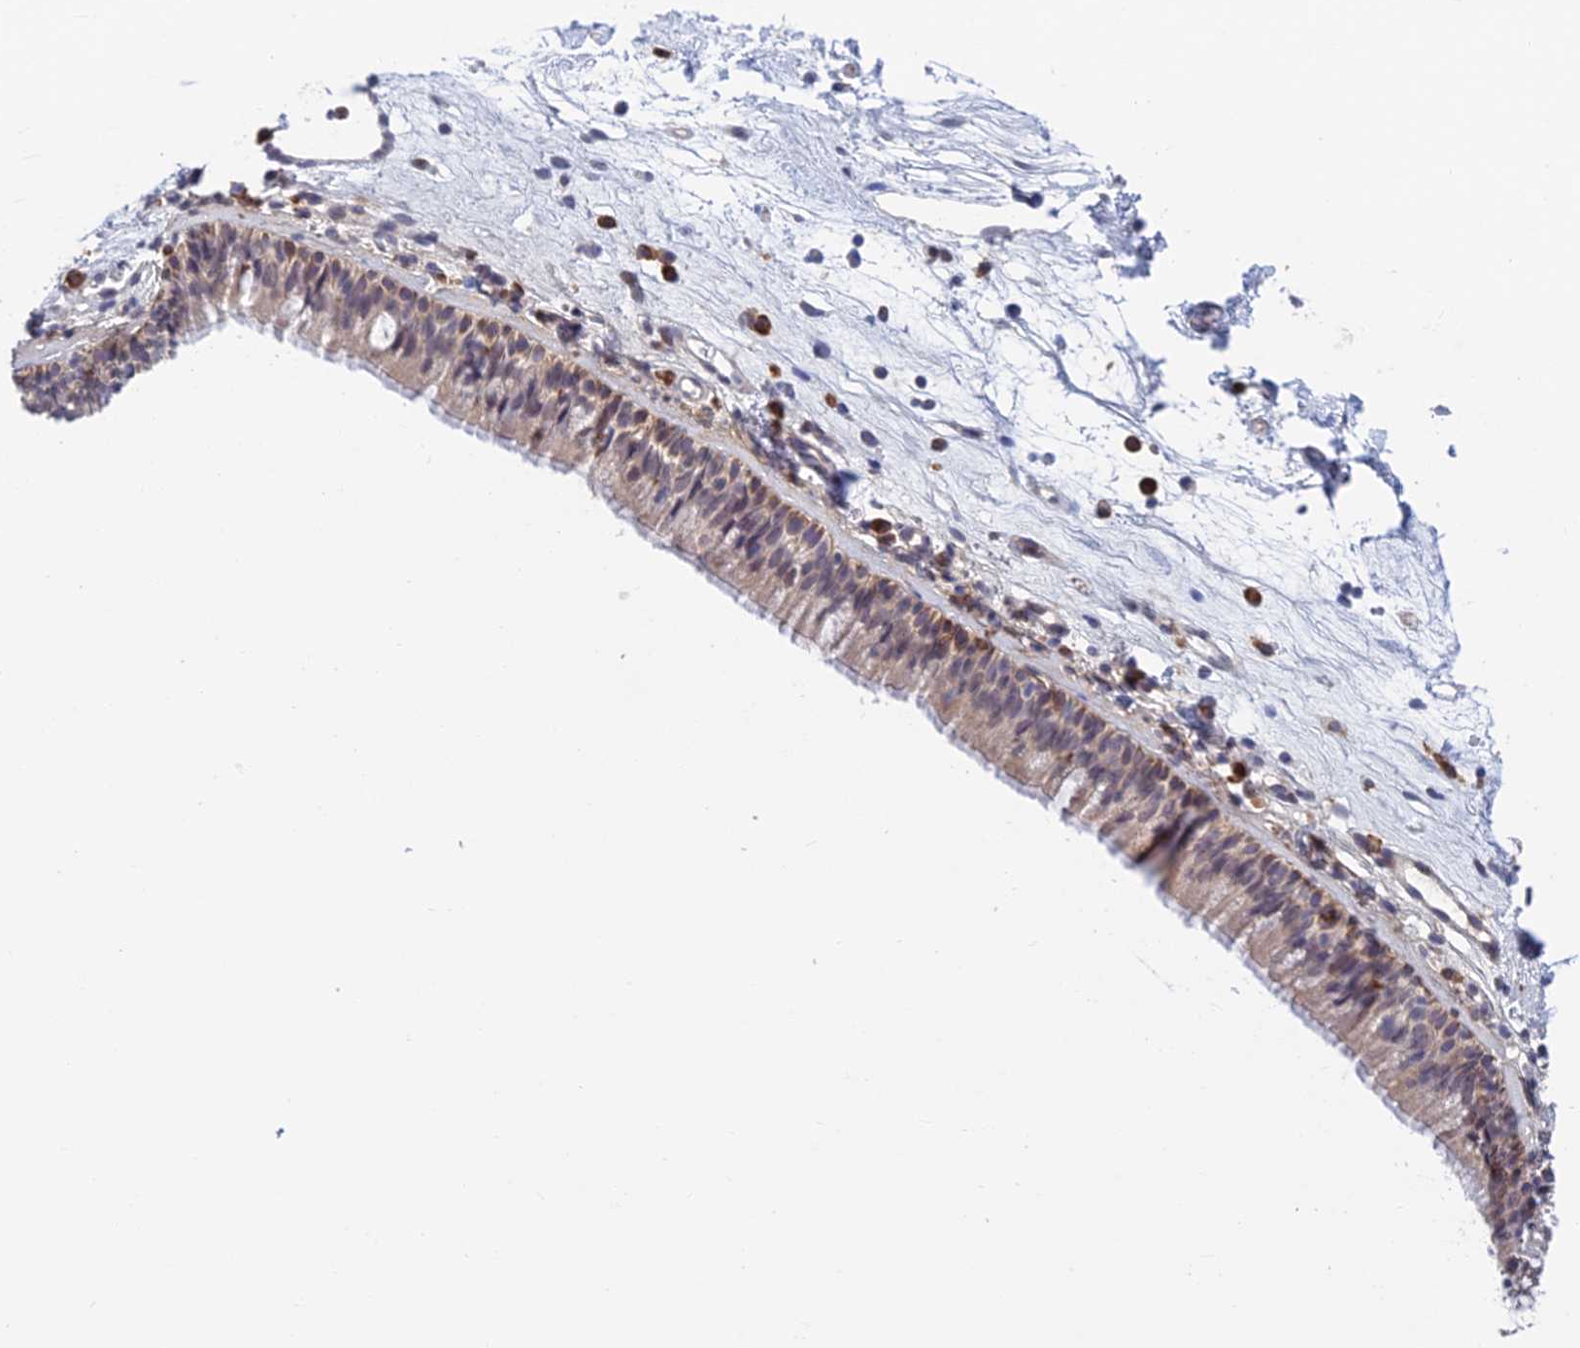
{"staining": {"intensity": "moderate", "quantity": "<25%", "location": "cytoplasmic/membranous,nuclear"}, "tissue": "nasopharynx", "cell_type": "Respiratory epithelial cells", "image_type": "normal", "snomed": [{"axis": "morphology", "description": "Normal tissue, NOS"}, {"axis": "morphology", "description": "Inflammation, NOS"}, {"axis": "morphology", "description": "Malignant melanoma, Metastatic site"}, {"axis": "topography", "description": "Nasopharynx"}], "caption": "This histopathology image demonstrates immunohistochemistry staining of benign human nasopharynx, with low moderate cytoplasmic/membranous,nuclear staining in approximately <25% of respiratory epithelial cells.", "gene": "PPP1R26", "patient": {"sex": "male", "age": 70}}